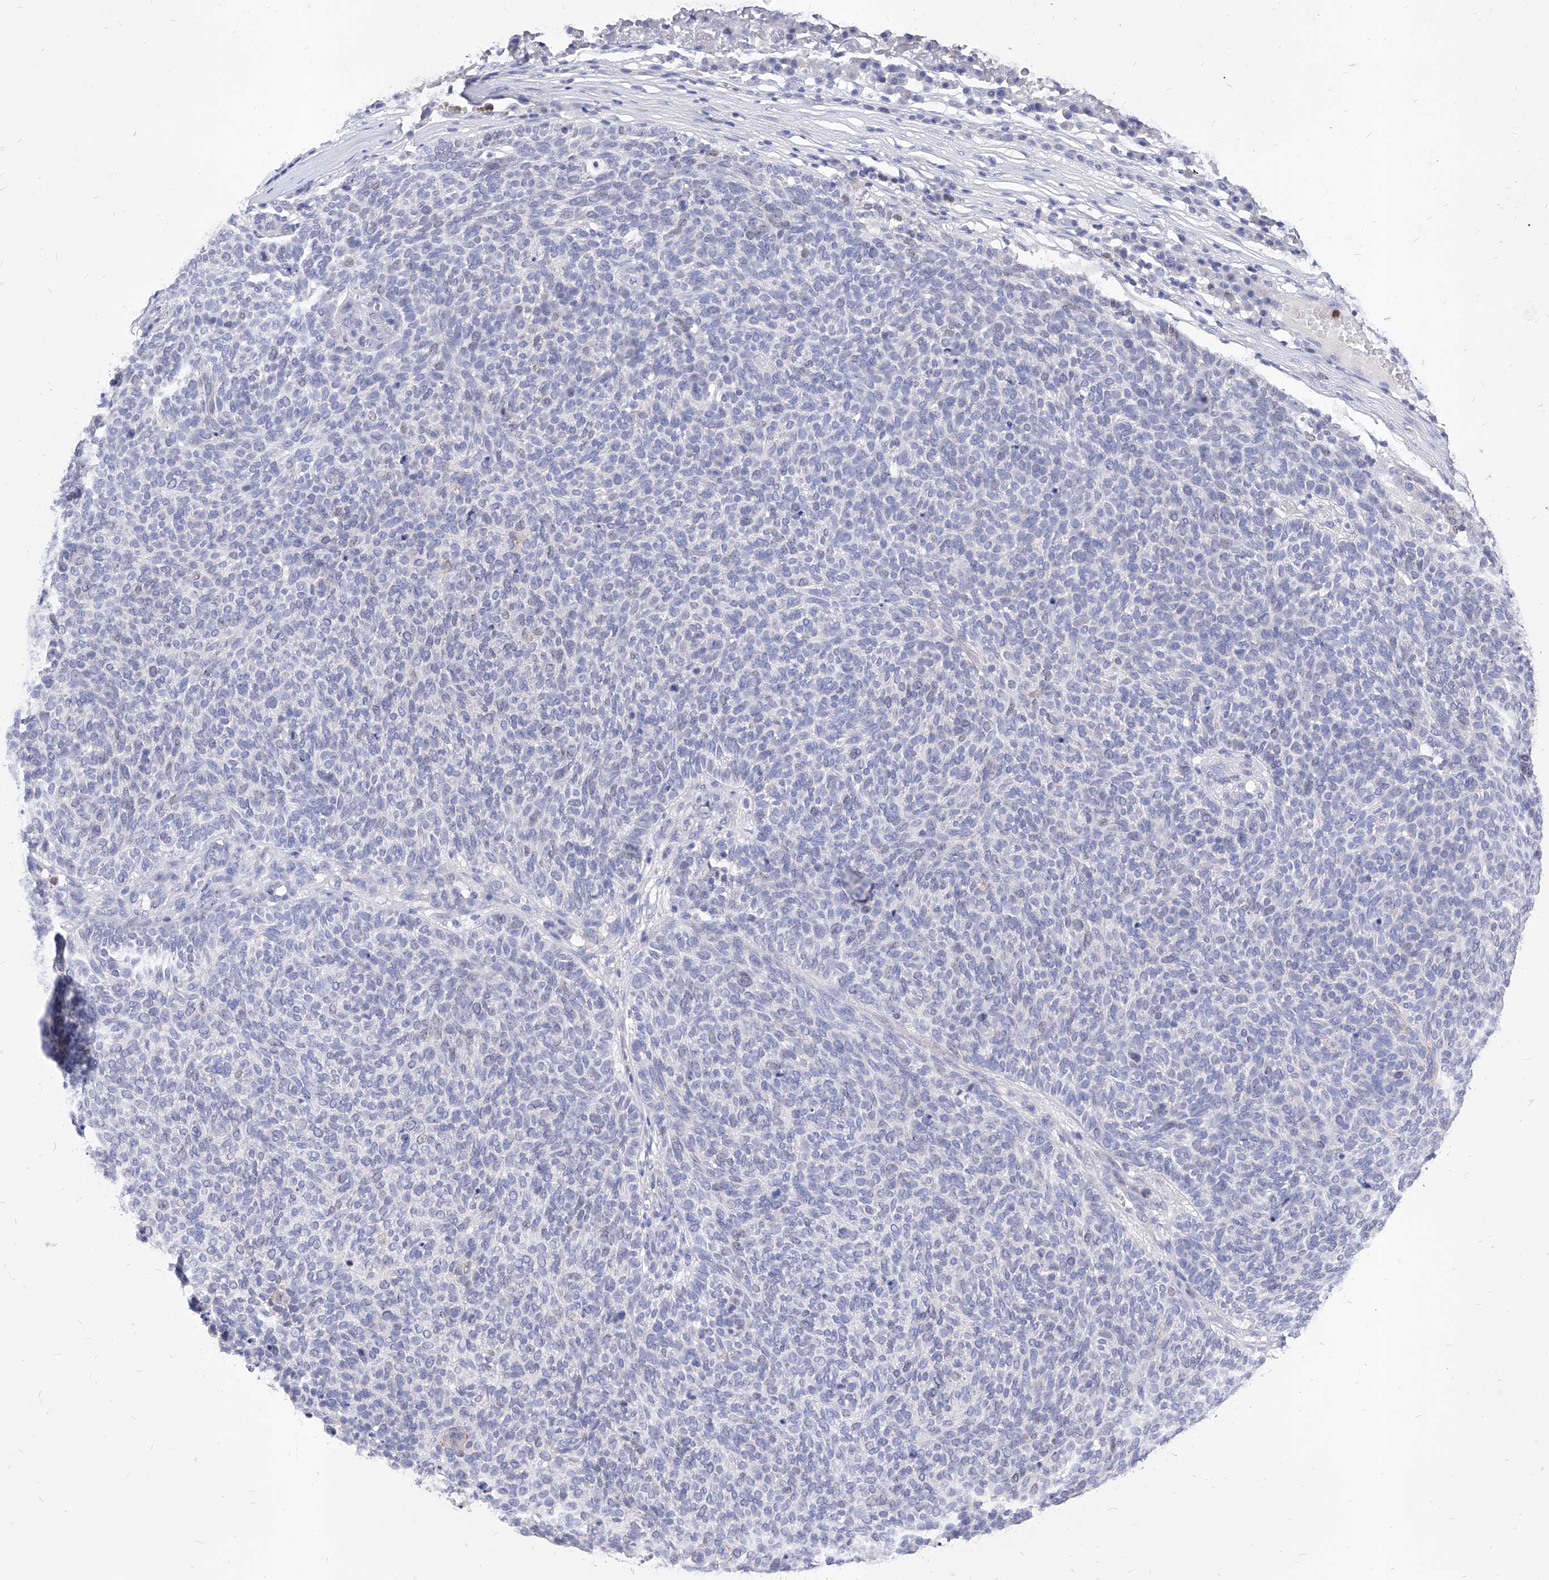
{"staining": {"intensity": "negative", "quantity": "none", "location": "none"}, "tissue": "skin cancer", "cell_type": "Tumor cells", "image_type": "cancer", "snomed": [{"axis": "morphology", "description": "Squamous cell carcinoma, NOS"}, {"axis": "topography", "description": "Skin"}], "caption": "A micrograph of squamous cell carcinoma (skin) stained for a protein displays no brown staining in tumor cells.", "gene": "VAX1", "patient": {"sex": "female", "age": 90}}